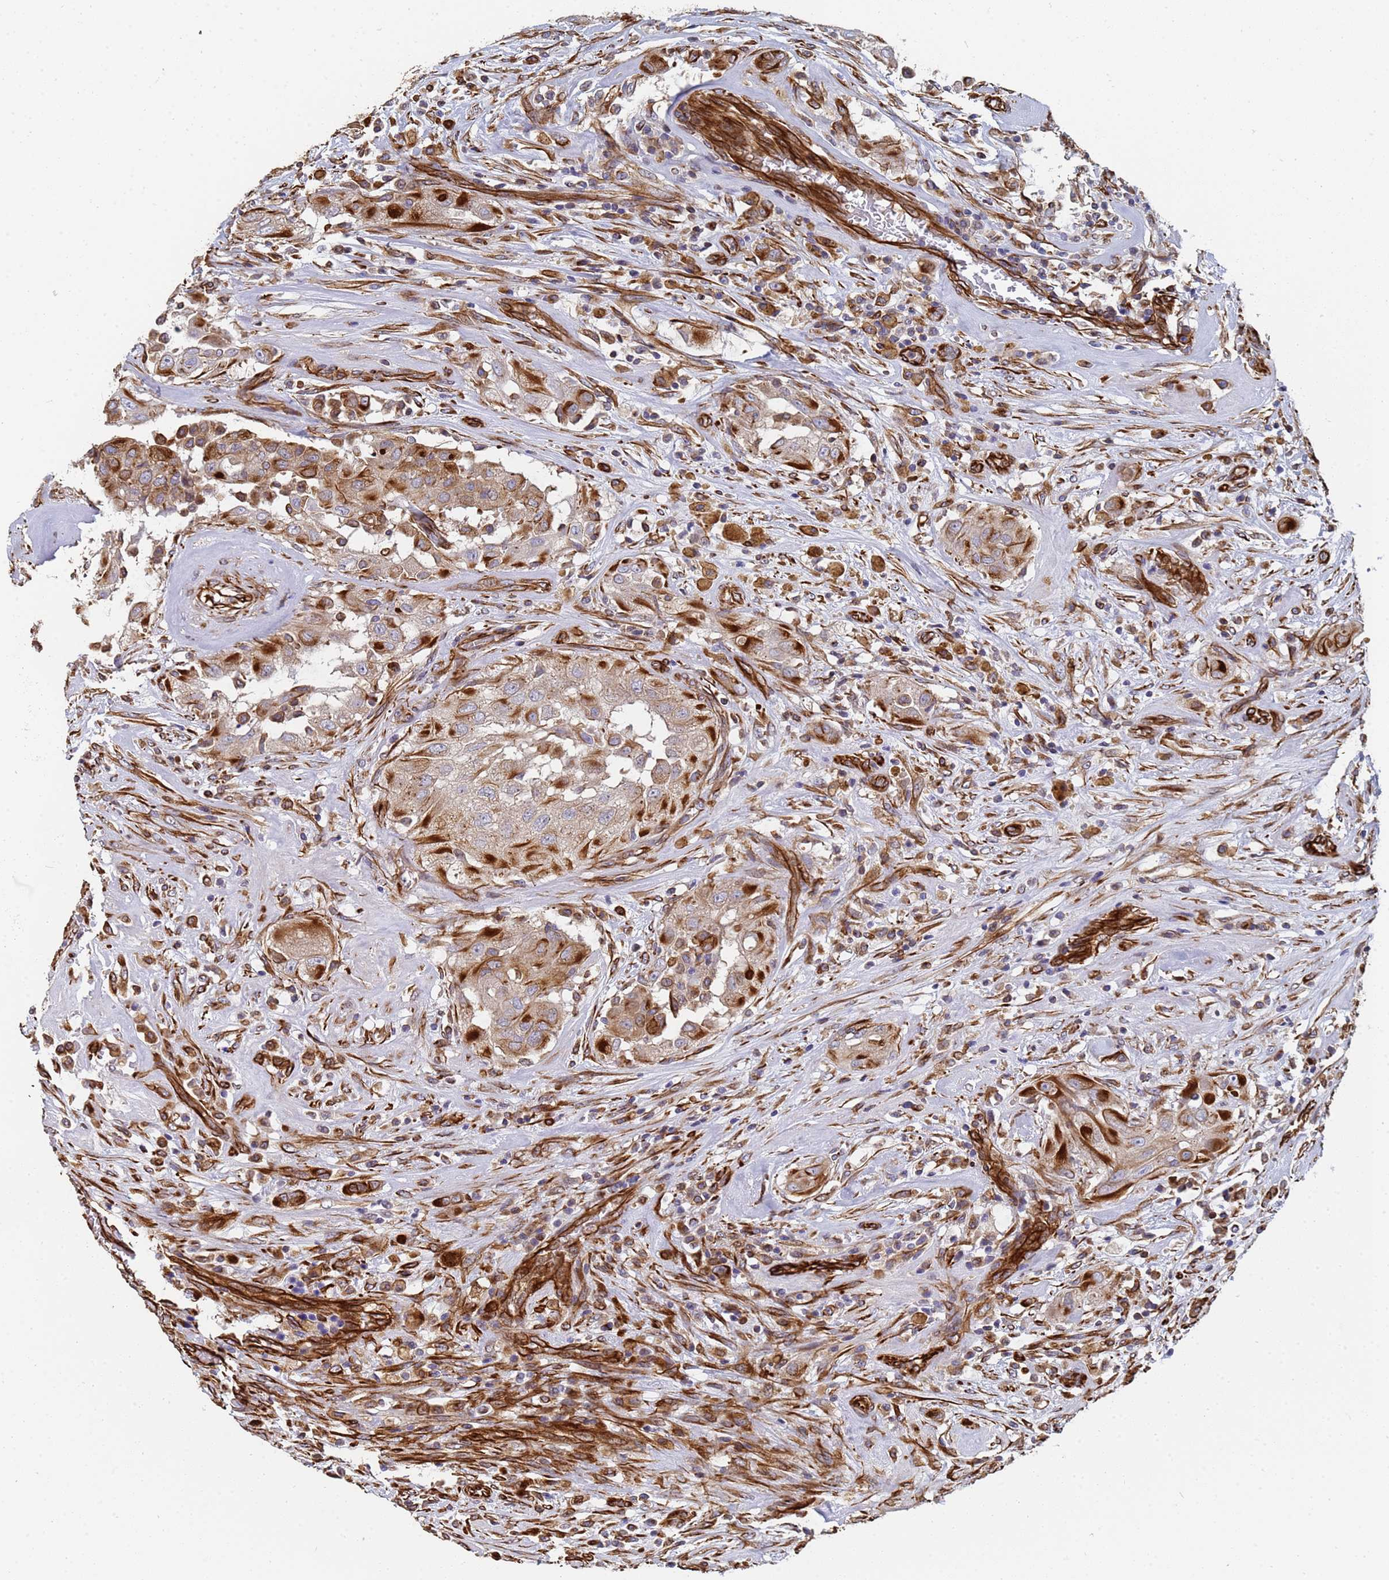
{"staining": {"intensity": "strong", "quantity": "25%-75%", "location": "cytoplasmic/membranous"}, "tissue": "thyroid cancer", "cell_type": "Tumor cells", "image_type": "cancer", "snomed": [{"axis": "morphology", "description": "Papillary adenocarcinoma, NOS"}, {"axis": "topography", "description": "Thyroid gland"}], "caption": "Thyroid cancer stained with IHC reveals strong cytoplasmic/membranous expression in about 25%-75% of tumor cells.", "gene": "SYT13", "patient": {"sex": "female", "age": 59}}